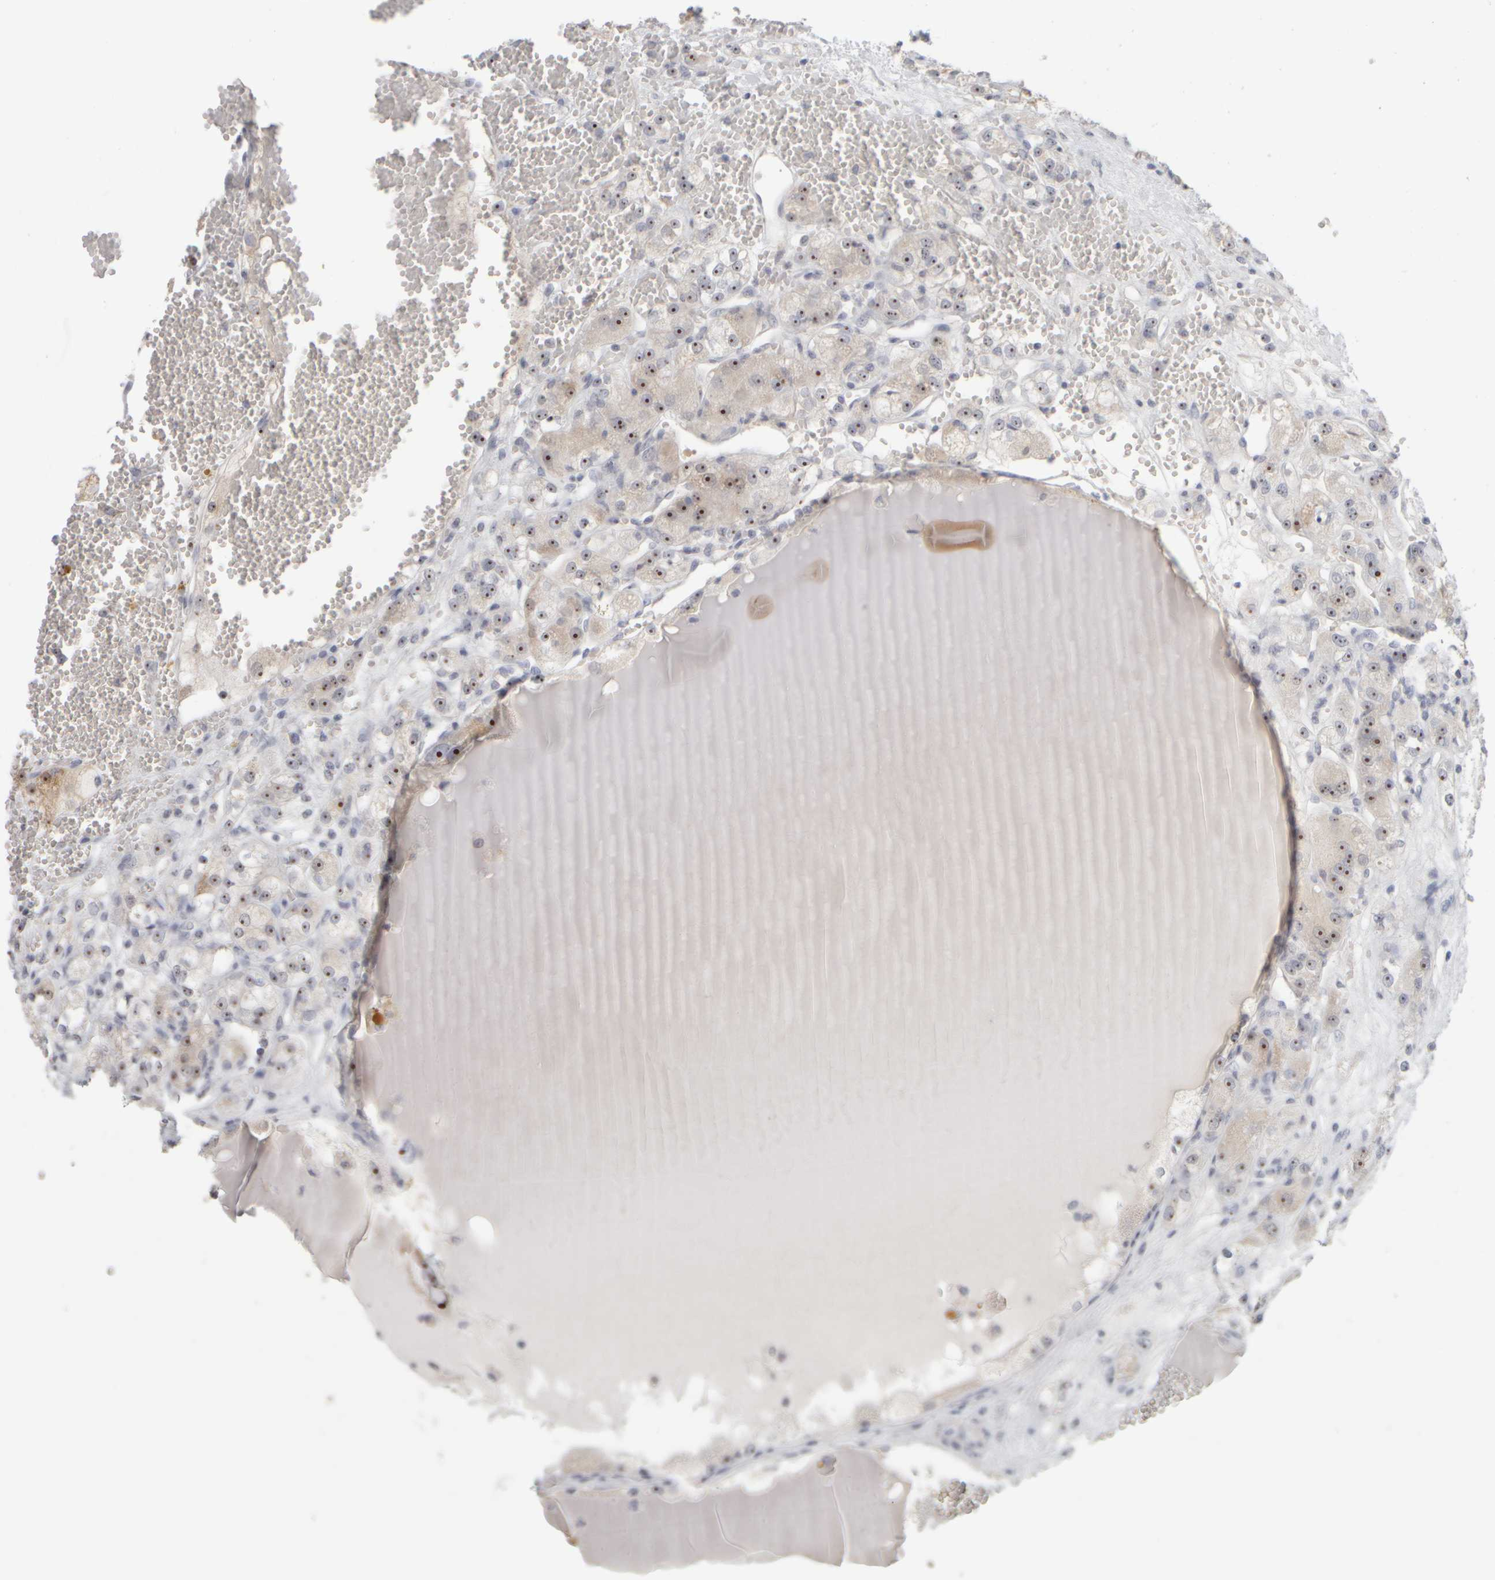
{"staining": {"intensity": "strong", "quantity": ">75%", "location": "nuclear"}, "tissue": "renal cancer", "cell_type": "Tumor cells", "image_type": "cancer", "snomed": [{"axis": "morphology", "description": "Normal tissue, NOS"}, {"axis": "morphology", "description": "Adenocarcinoma, NOS"}, {"axis": "topography", "description": "Kidney"}], "caption": "There is high levels of strong nuclear staining in tumor cells of renal adenocarcinoma, as demonstrated by immunohistochemical staining (brown color).", "gene": "DCXR", "patient": {"sex": "male", "age": 61}}